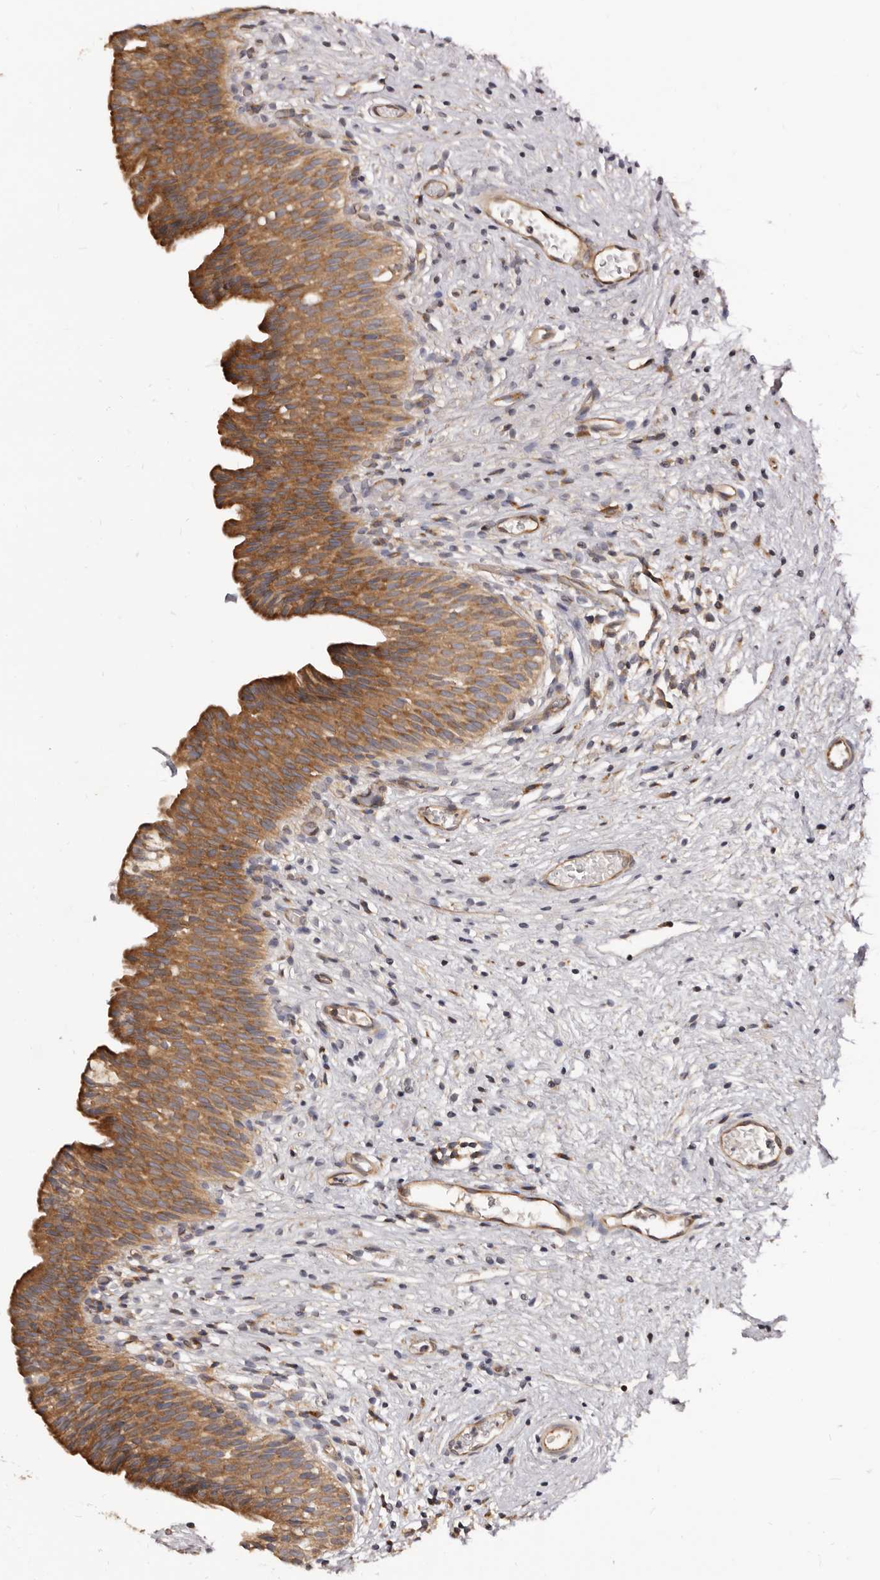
{"staining": {"intensity": "moderate", "quantity": ">75%", "location": "cytoplasmic/membranous"}, "tissue": "urinary bladder", "cell_type": "Urothelial cells", "image_type": "normal", "snomed": [{"axis": "morphology", "description": "Normal tissue, NOS"}, {"axis": "topography", "description": "Urinary bladder"}], "caption": "High-power microscopy captured an immunohistochemistry histopathology image of unremarkable urinary bladder, revealing moderate cytoplasmic/membranous expression in about >75% of urothelial cells. The staining was performed using DAB (3,3'-diaminobenzidine) to visualize the protein expression in brown, while the nuclei were stained in blue with hematoxylin (Magnification: 20x).", "gene": "ADAMTS20", "patient": {"sex": "male", "age": 1}}